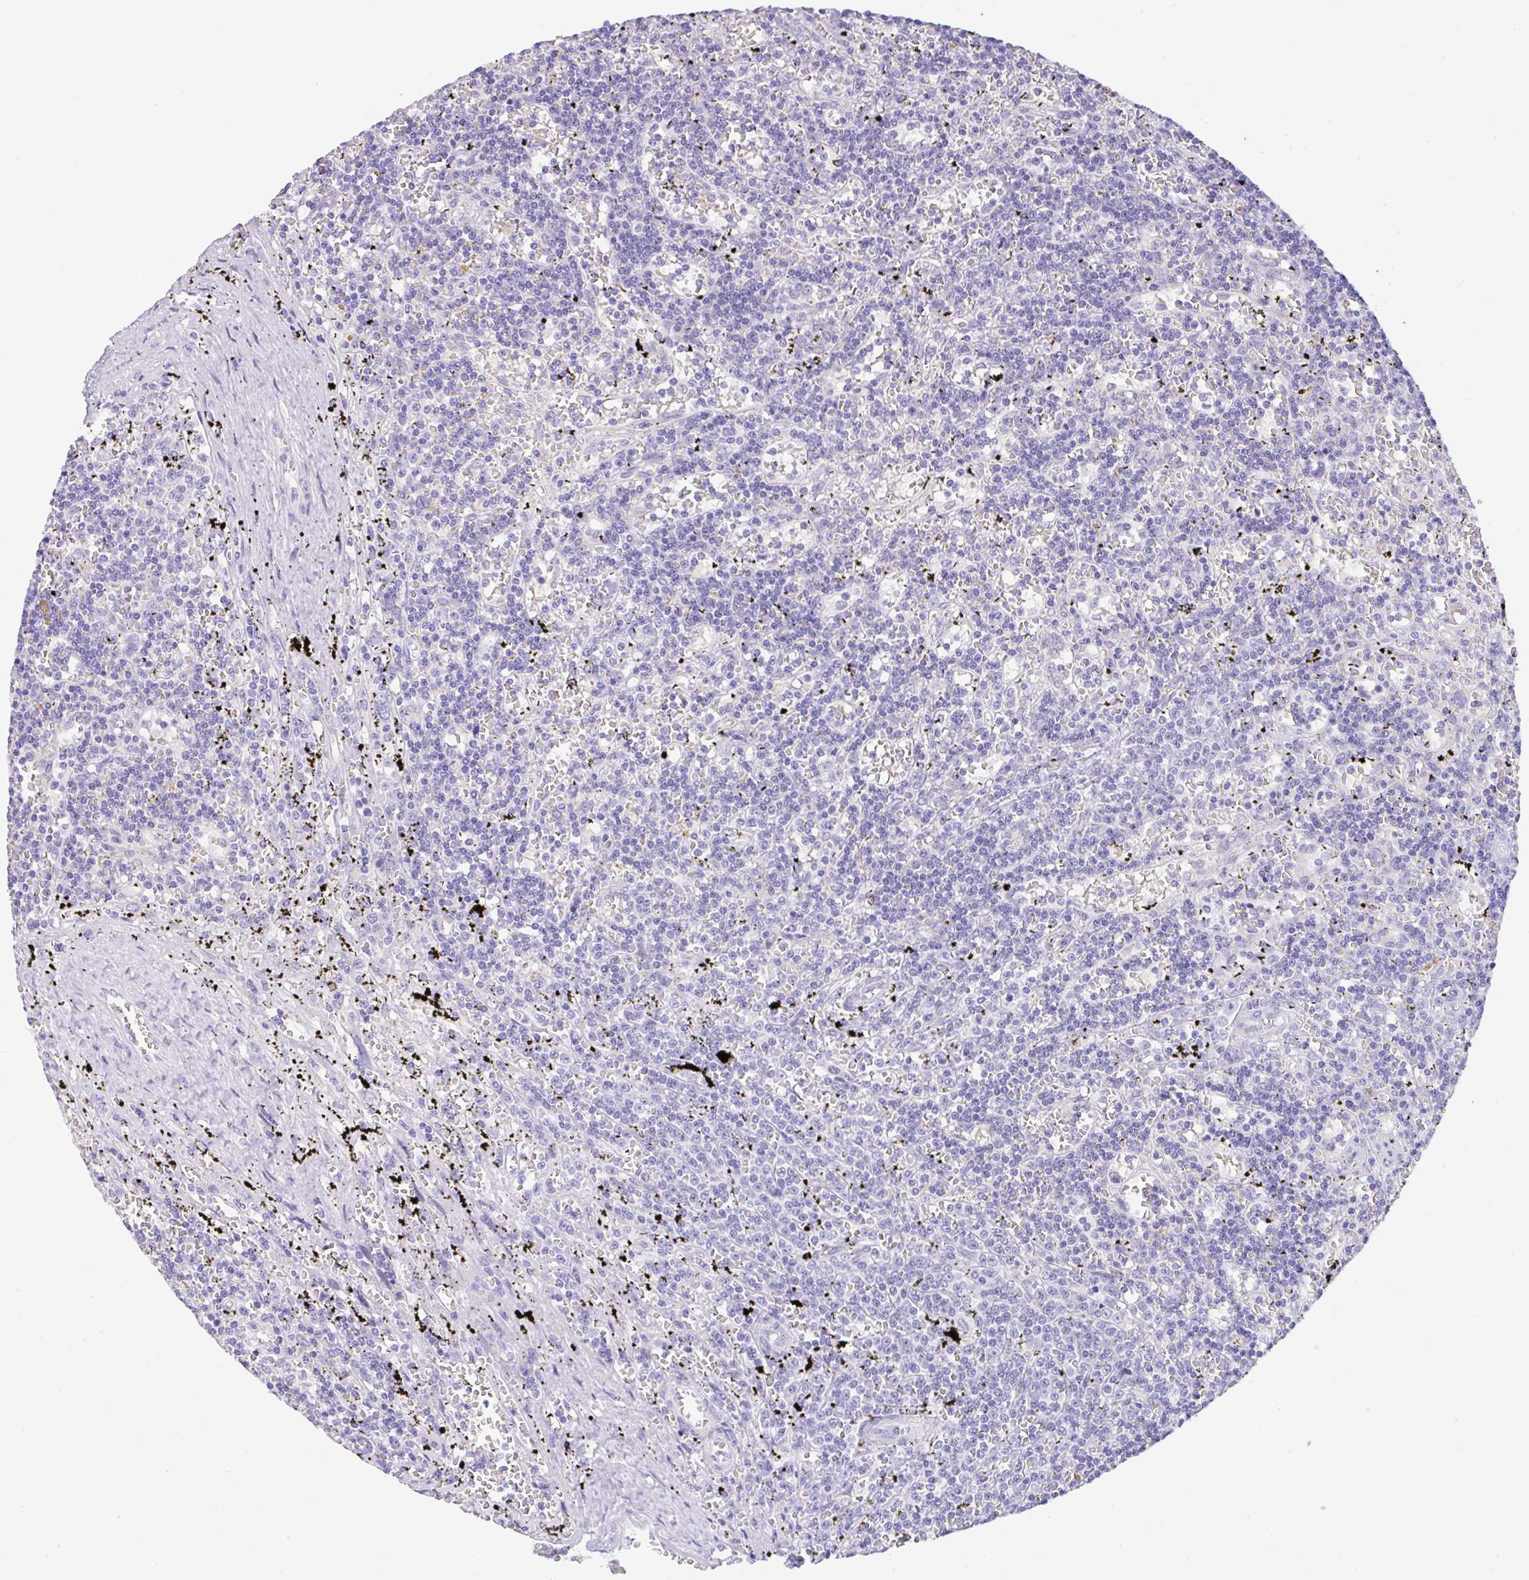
{"staining": {"intensity": "negative", "quantity": "none", "location": "none"}, "tissue": "lymphoma", "cell_type": "Tumor cells", "image_type": "cancer", "snomed": [{"axis": "morphology", "description": "Malignant lymphoma, non-Hodgkin's type, Low grade"}, {"axis": "topography", "description": "Spleen"}], "caption": "Immunohistochemical staining of lymphoma exhibits no significant staining in tumor cells. (Brightfield microscopy of DAB (3,3'-diaminobenzidine) IHC at high magnification).", "gene": "TRAF4", "patient": {"sex": "male", "age": 60}}